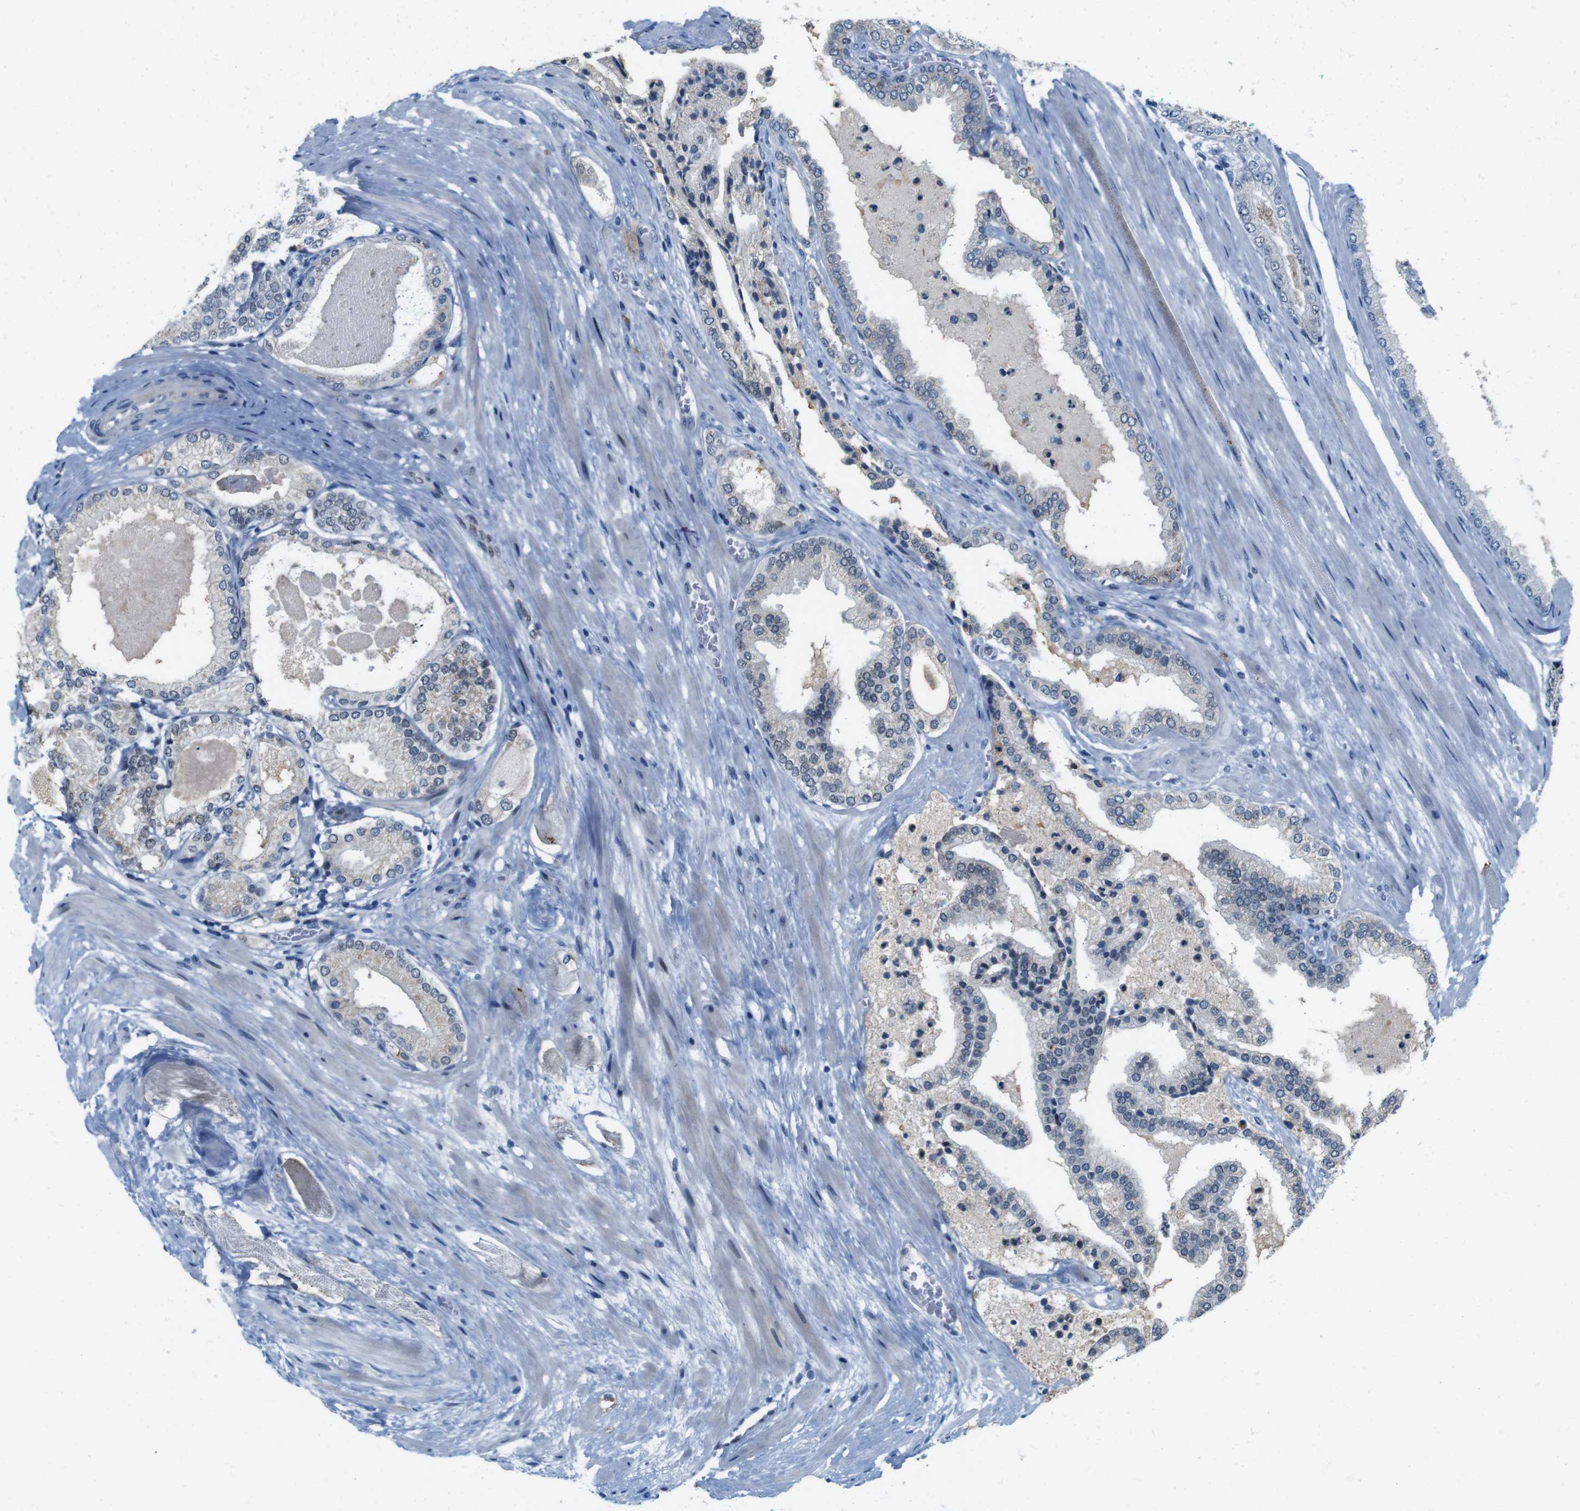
{"staining": {"intensity": "negative", "quantity": "none", "location": "none"}, "tissue": "prostate cancer", "cell_type": "Tumor cells", "image_type": "cancer", "snomed": [{"axis": "morphology", "description": "Adenocarcinoma, High grade"}, {"axis": "topography", "description": "Prostate"}], "caption": "Immunohistochemistry of prostate cancer exhibits no expression in tumor cells.", "gene": "SKI", "patient": {"sex": "male", "age": 59}}